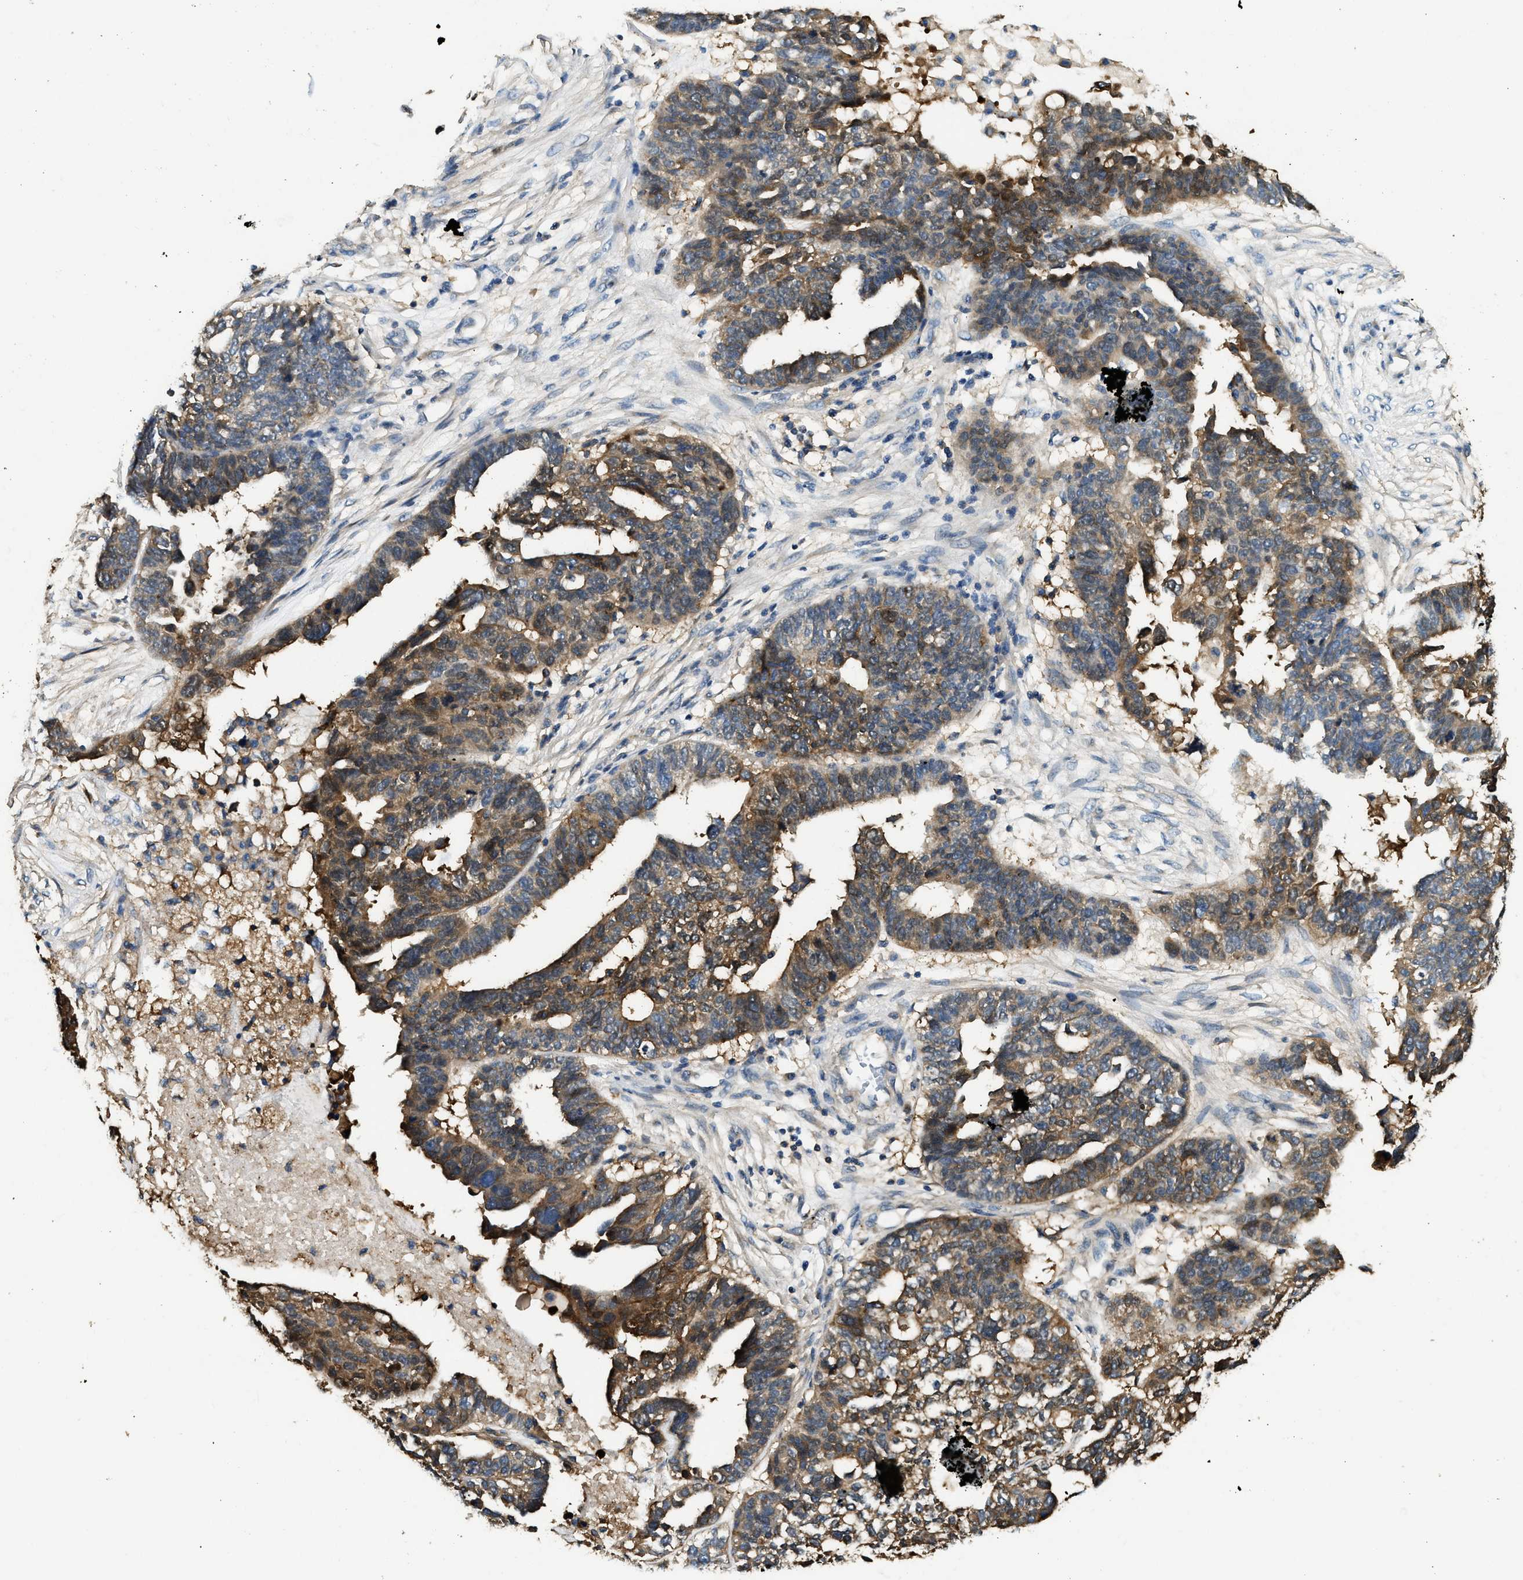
{"staining": {"intensity": "moderate", "quantity": "25%-75%", "location": "cytoplasmic/membranous"}, "tissue": "ovarian cancer", "cell_type": "Tumor cells", "image_type": "cancer", "snomed": [{"axis": "morphology", "description": "Cystadenocarcinoma, serous, NOS"}, {"axis": "topography", "description": "Ovary"}], "caption": "This micrograph shows ovarian cancer stained with IHC to label a protein in brown. The cytoplasmic/membranous of tumor cells show moderate positivity for the protein. Nuclei are counter-stained blue.", "gene": "ANXA3", "patient": {"sex": "female", "age": 59}}